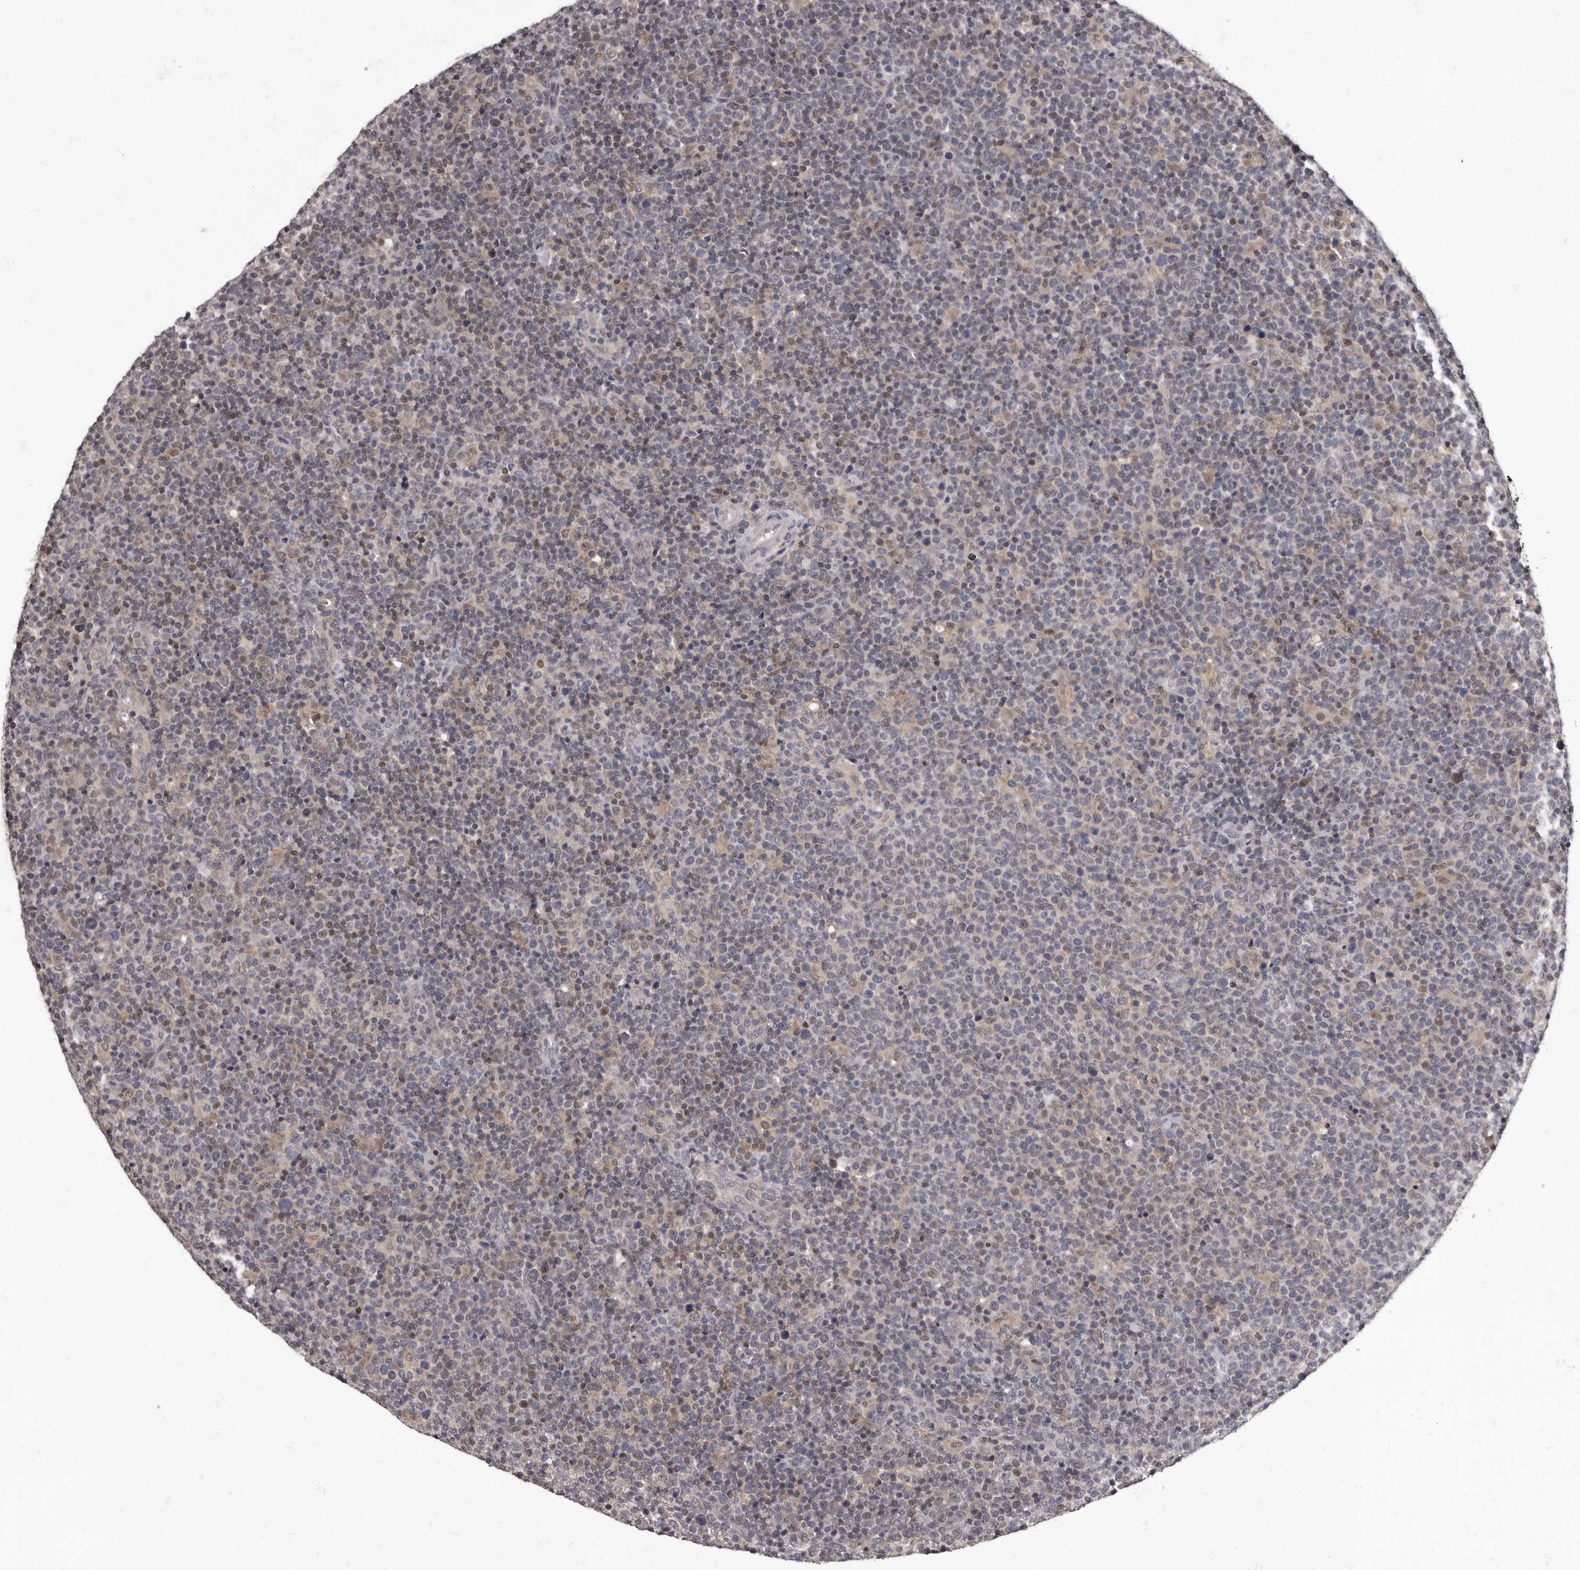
{"staining": {"intensity": "weak", "quantity": "<25%", "location": "cytoplasmic/membranous,nuclear"}, "tissue": "lymphoma", "cell_type": "Tumor cells", "image_type": "cancer", "snomed": [{"axis": "morphology", "description": "Malignant lymphoma, non-Hodgkin's type, High grade"}, {"axis": "topography", "description": "Lymph node"}], "caption": "Immunohistochemistry histopathology image of human lymphoma stained for a protein (brown), which demonstrates no staining in tumor cells. (Stains: DAB (3,3'-diaminobenzidine) IHC with hematoxylin counter stain, Microscopy: brightfield microscopy at high magnification).", "gene": "C1orf50", "patient": {"sex": "male", "age": 61}}